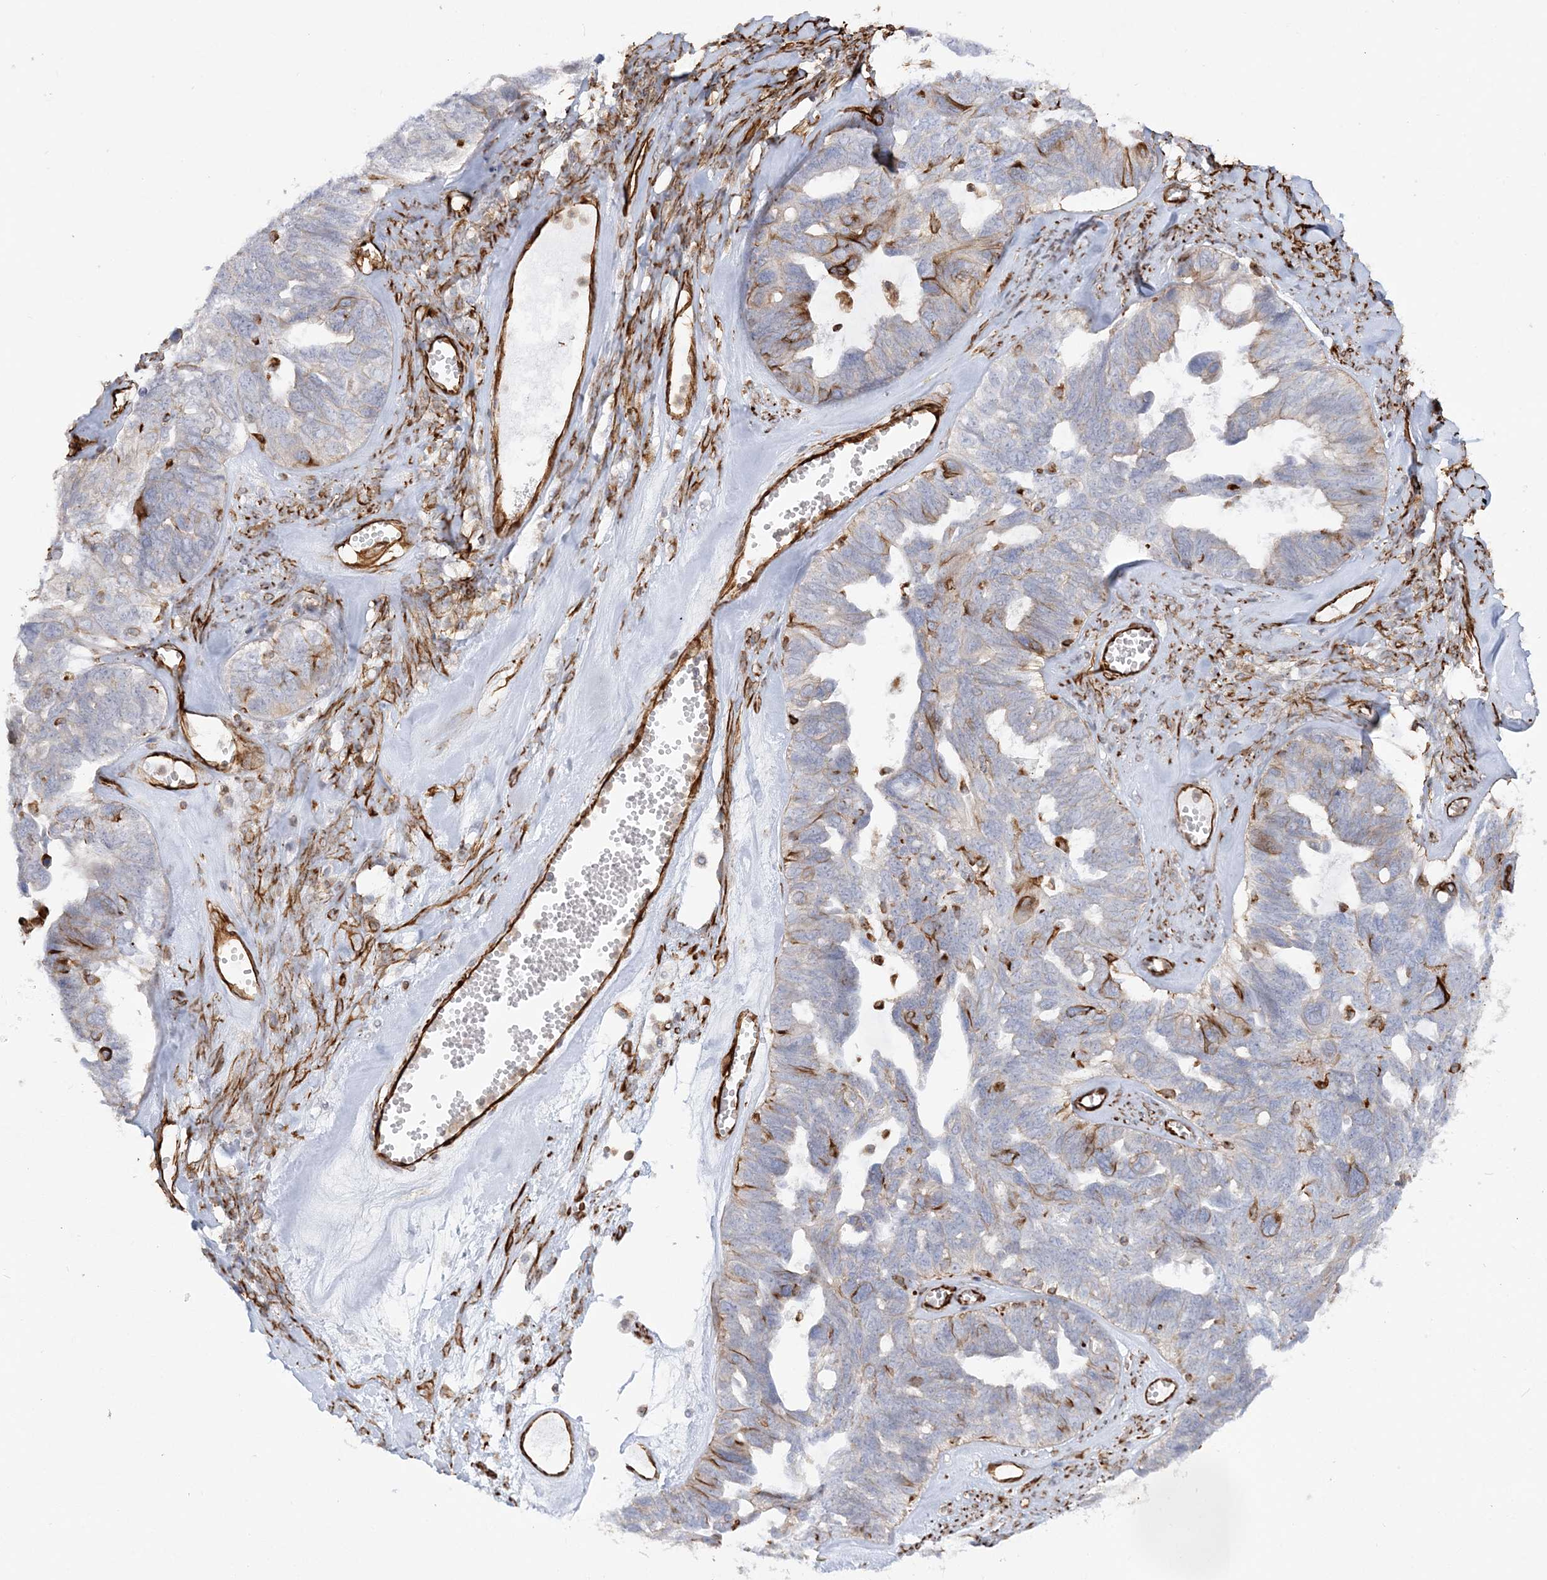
{"staining": {"intensity": "negative", "quantity": "none", "location": "none"}, "tissue": "ovarian cancer", "cell_type": "Tumor cells", "image_type": "cancer", "snomed": [{"axis": "morphology", "description": "Cystadenocarcinoma, serous, NOS"}, {"axis": "topography", "description": "Ovary"}], "caption": "Photomicrograph shows no significant protein expression in tumor cells of serous cystadenocarcinoma (ovarian).", "gene": "SCLT1", "patient": {"sex": "female", "age": 79}}